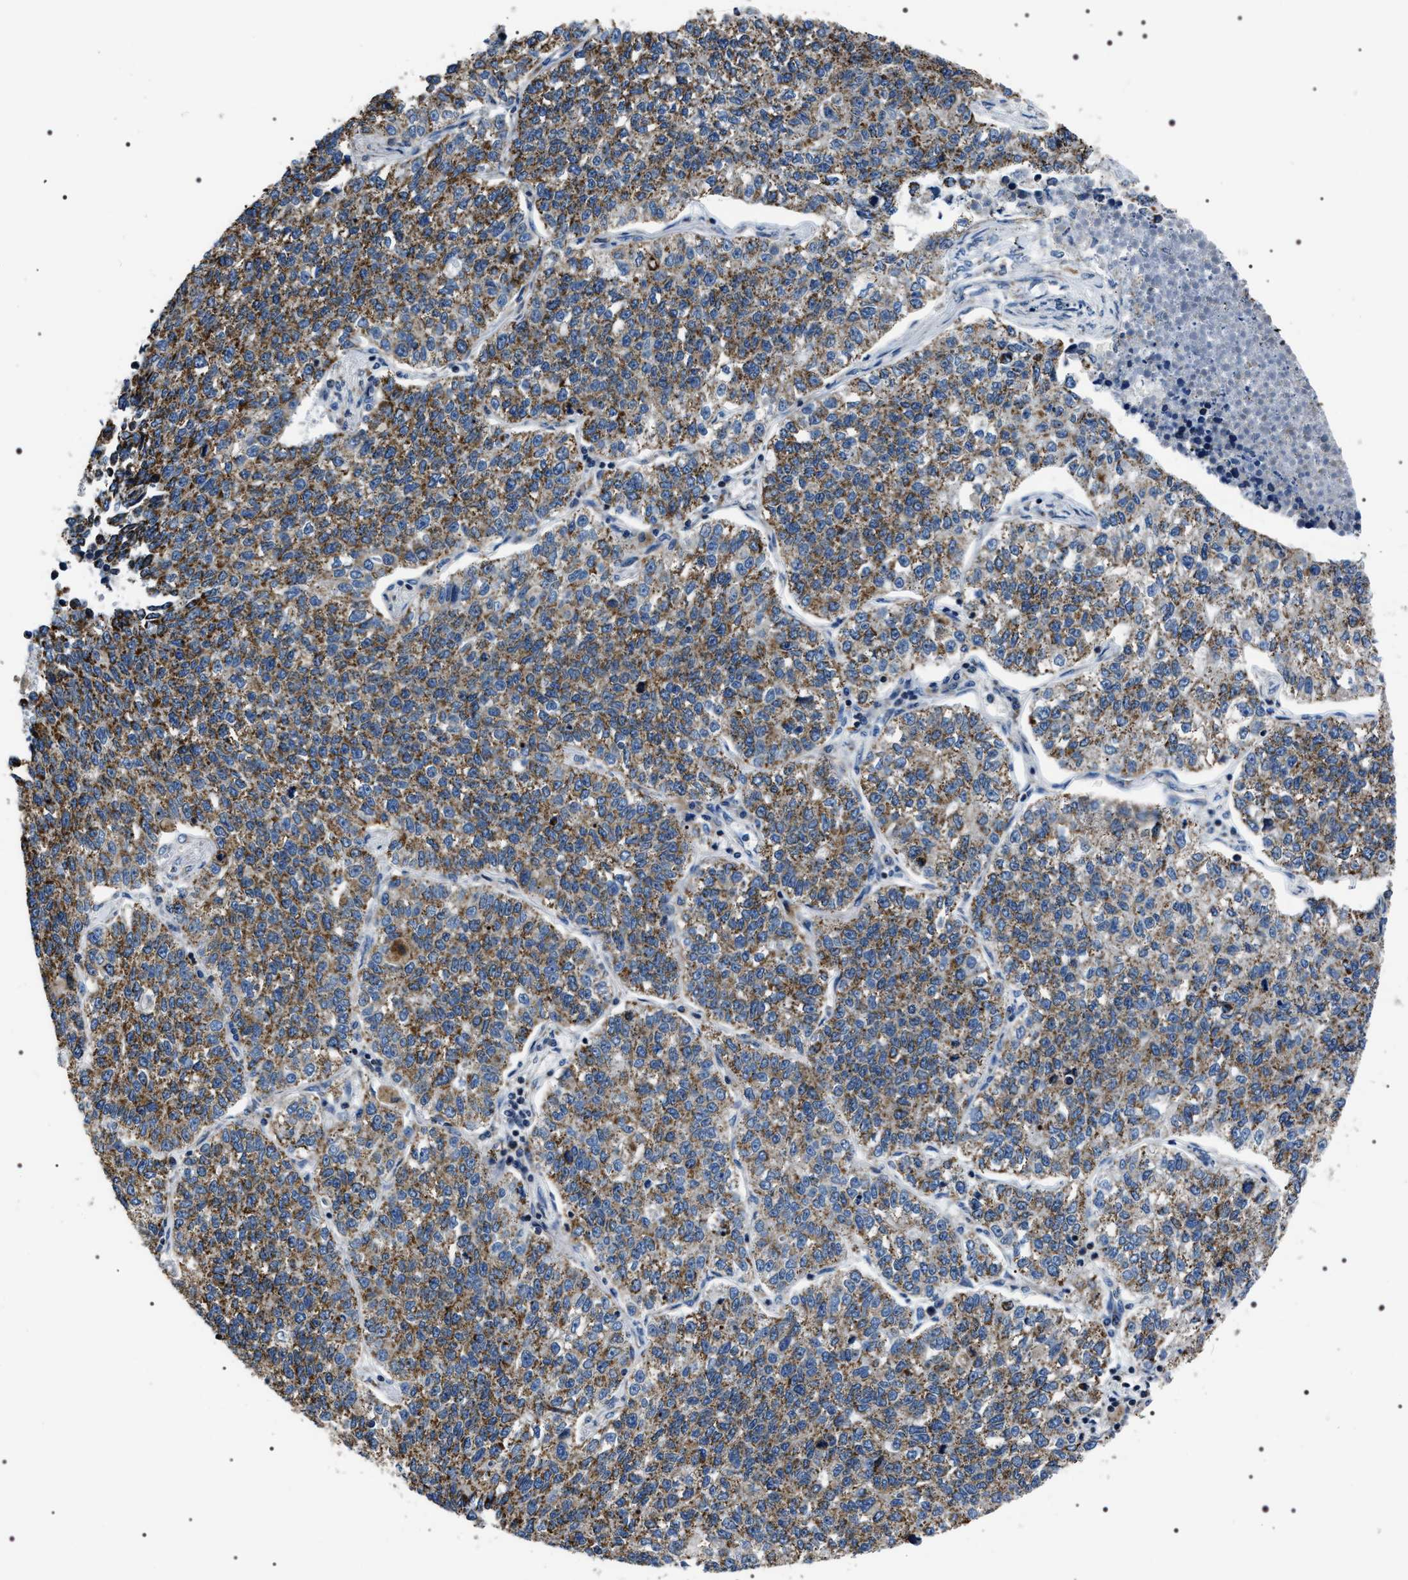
{"staining": {"intensity": "moderate", "quantity": ">75%", "location": "cytoplasmic/membranous"}, "tissue": "lung cancer", "cell_type": "Tumor cells", "image_type": "cancer", "snomed": [{"axis": "morphology", "description": "Adenocarcinoma, NOS"}, {"axis": "topography", "description": "Lung"}], "caption": "The image exhibits immunohistochemical staining of lung adenocarcinoma. There is moderate cytoplasmic/membranous staining is identified in about >75% of tumor cells.", "gene": "NTMT1", "patient": {"sex": "male", "age": 49}}